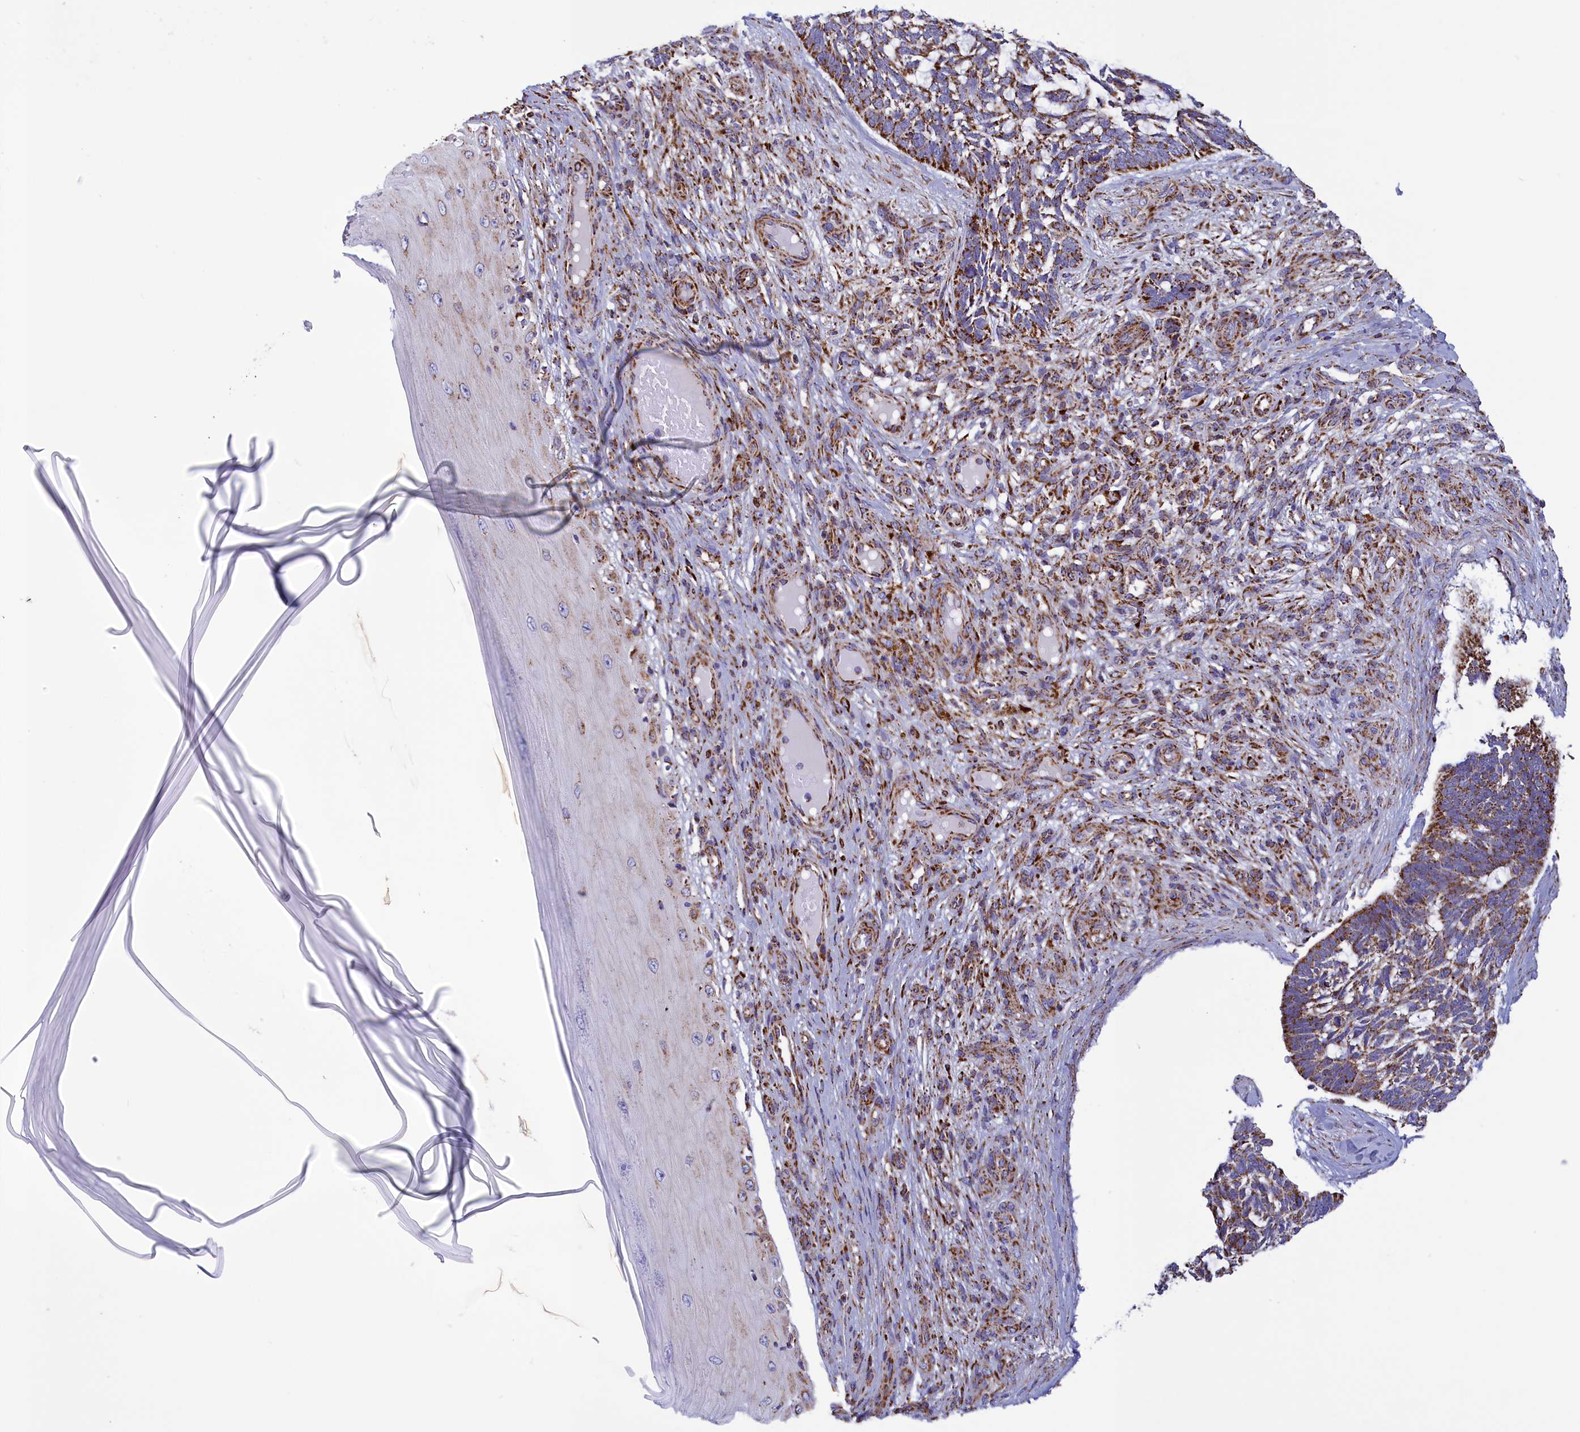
{"staining": {"intensity": "strong", "quantity": "25%-75%", "location": "cytoplasmic/membranous"}, "tissue": "skin cancer", "cell_type": "Tumor cells", "image_type": "cancer", "snomed": [{"axis": "morphology", "description": "Basal cell carcinoma"}, {"axis": "topography", "description": "Skin"}], "caption": "Basal cell carcinoma (skin) was stained to show a protein in brown. There is high levels of strong cytoplasmic/membranous staining in about 25%-75% of tumor cells. The staining was performed using DAB (3,3'-diaminobenzidine), with brown indicating positive protein expression. Nuclei are stained blue with hematoxylin.", "gene": "ISOC2", "patient": {"sex": "male", "age": 88}}